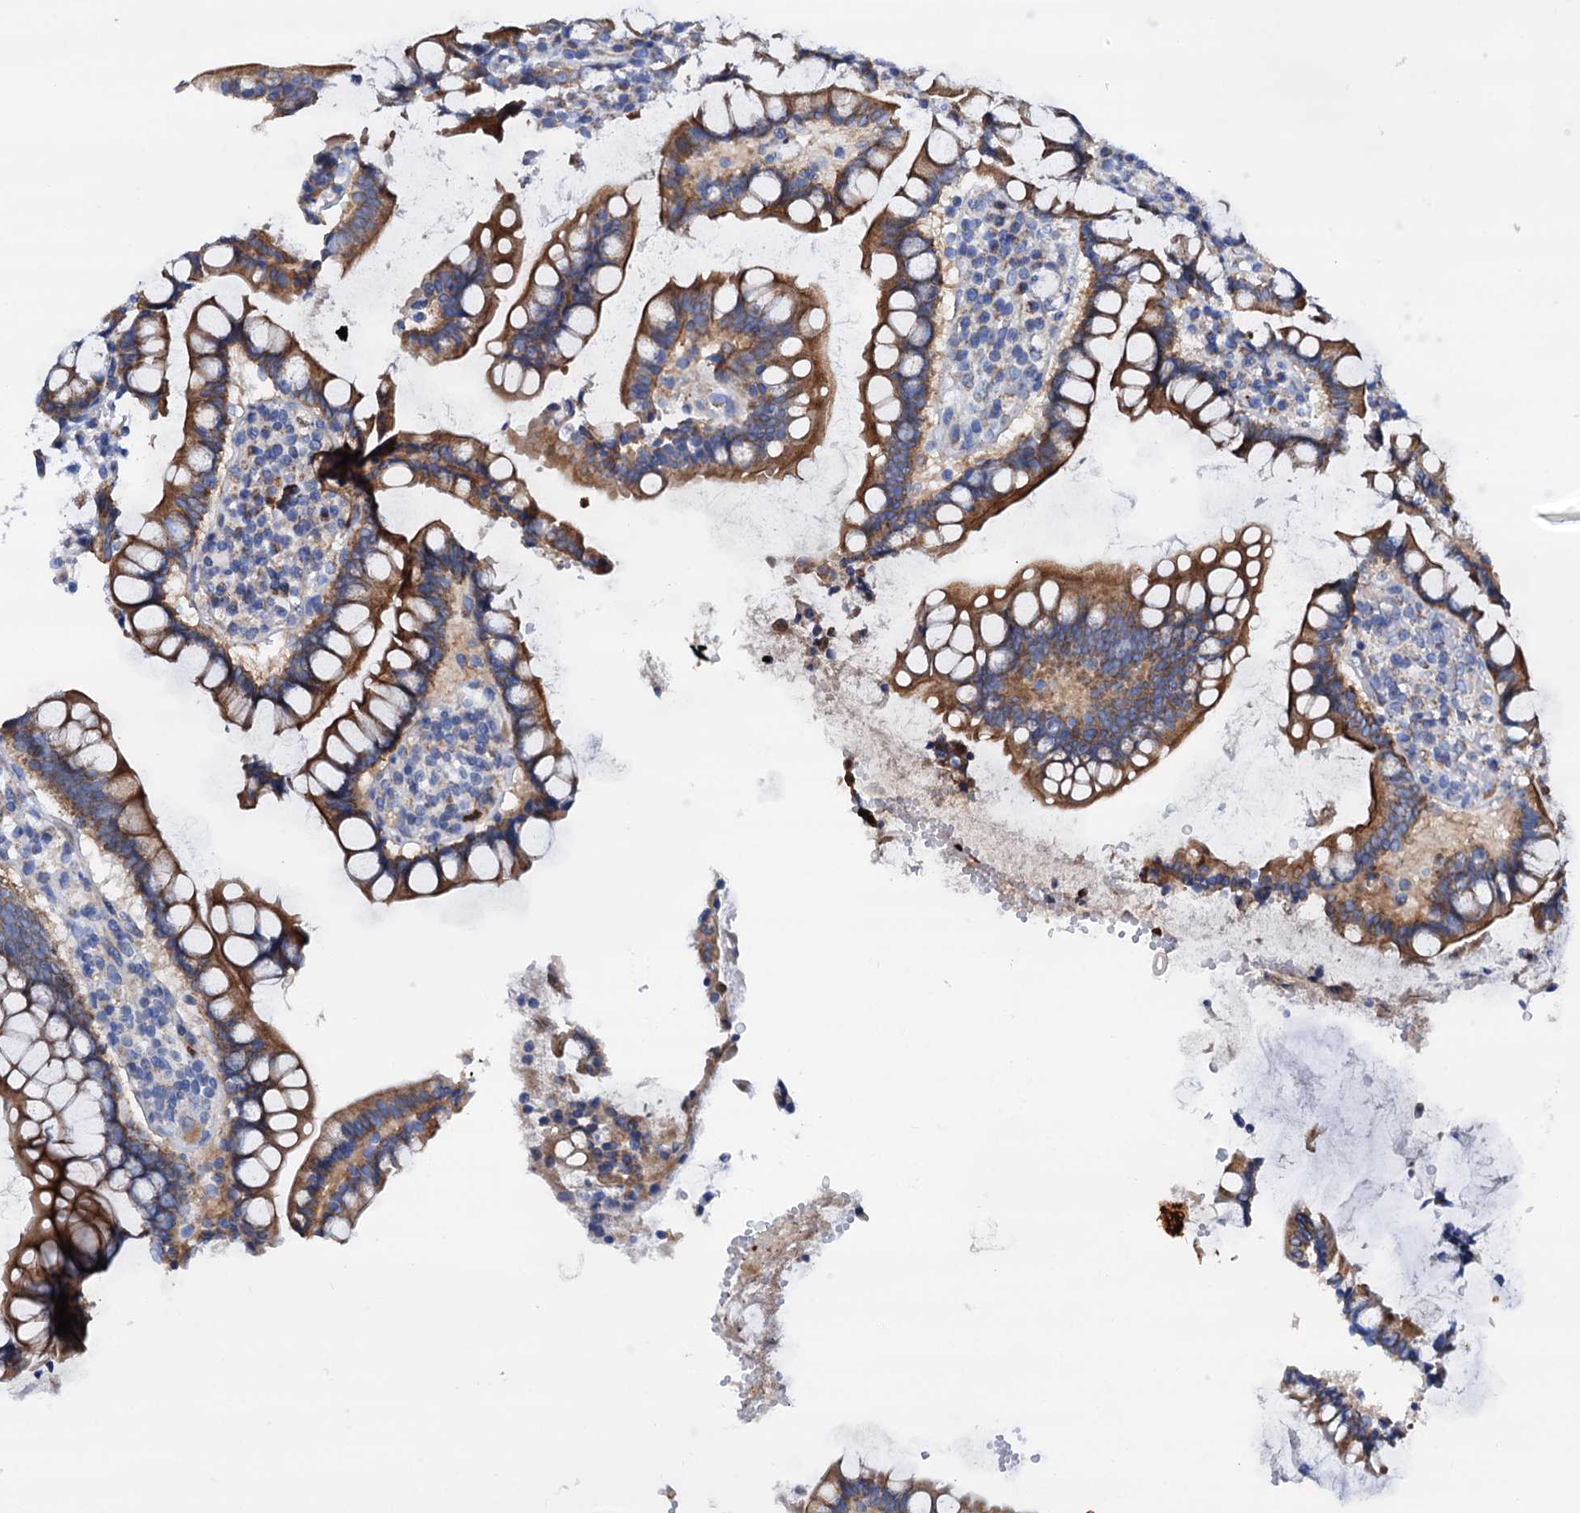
{"staining": {"intensity": "weak", "quantity": "25%-75%", "location": "cytoplasmic/membranous"}, "tissue": "colon", "cell_type": "Endothelial cells", "image_type": "normal", "snomed": [{"axis": "morphology", "description": "Normal tissue, NOS"}, {"axis": "topography", "description": "Colon"}], "caption": "Protein staining shows weak cytoplasmic/membranous staining in about 25%-75% of endothelial cells in normal colon.", "gene": "RASSF9", "patient": {"sex": "female", "age": 79}}